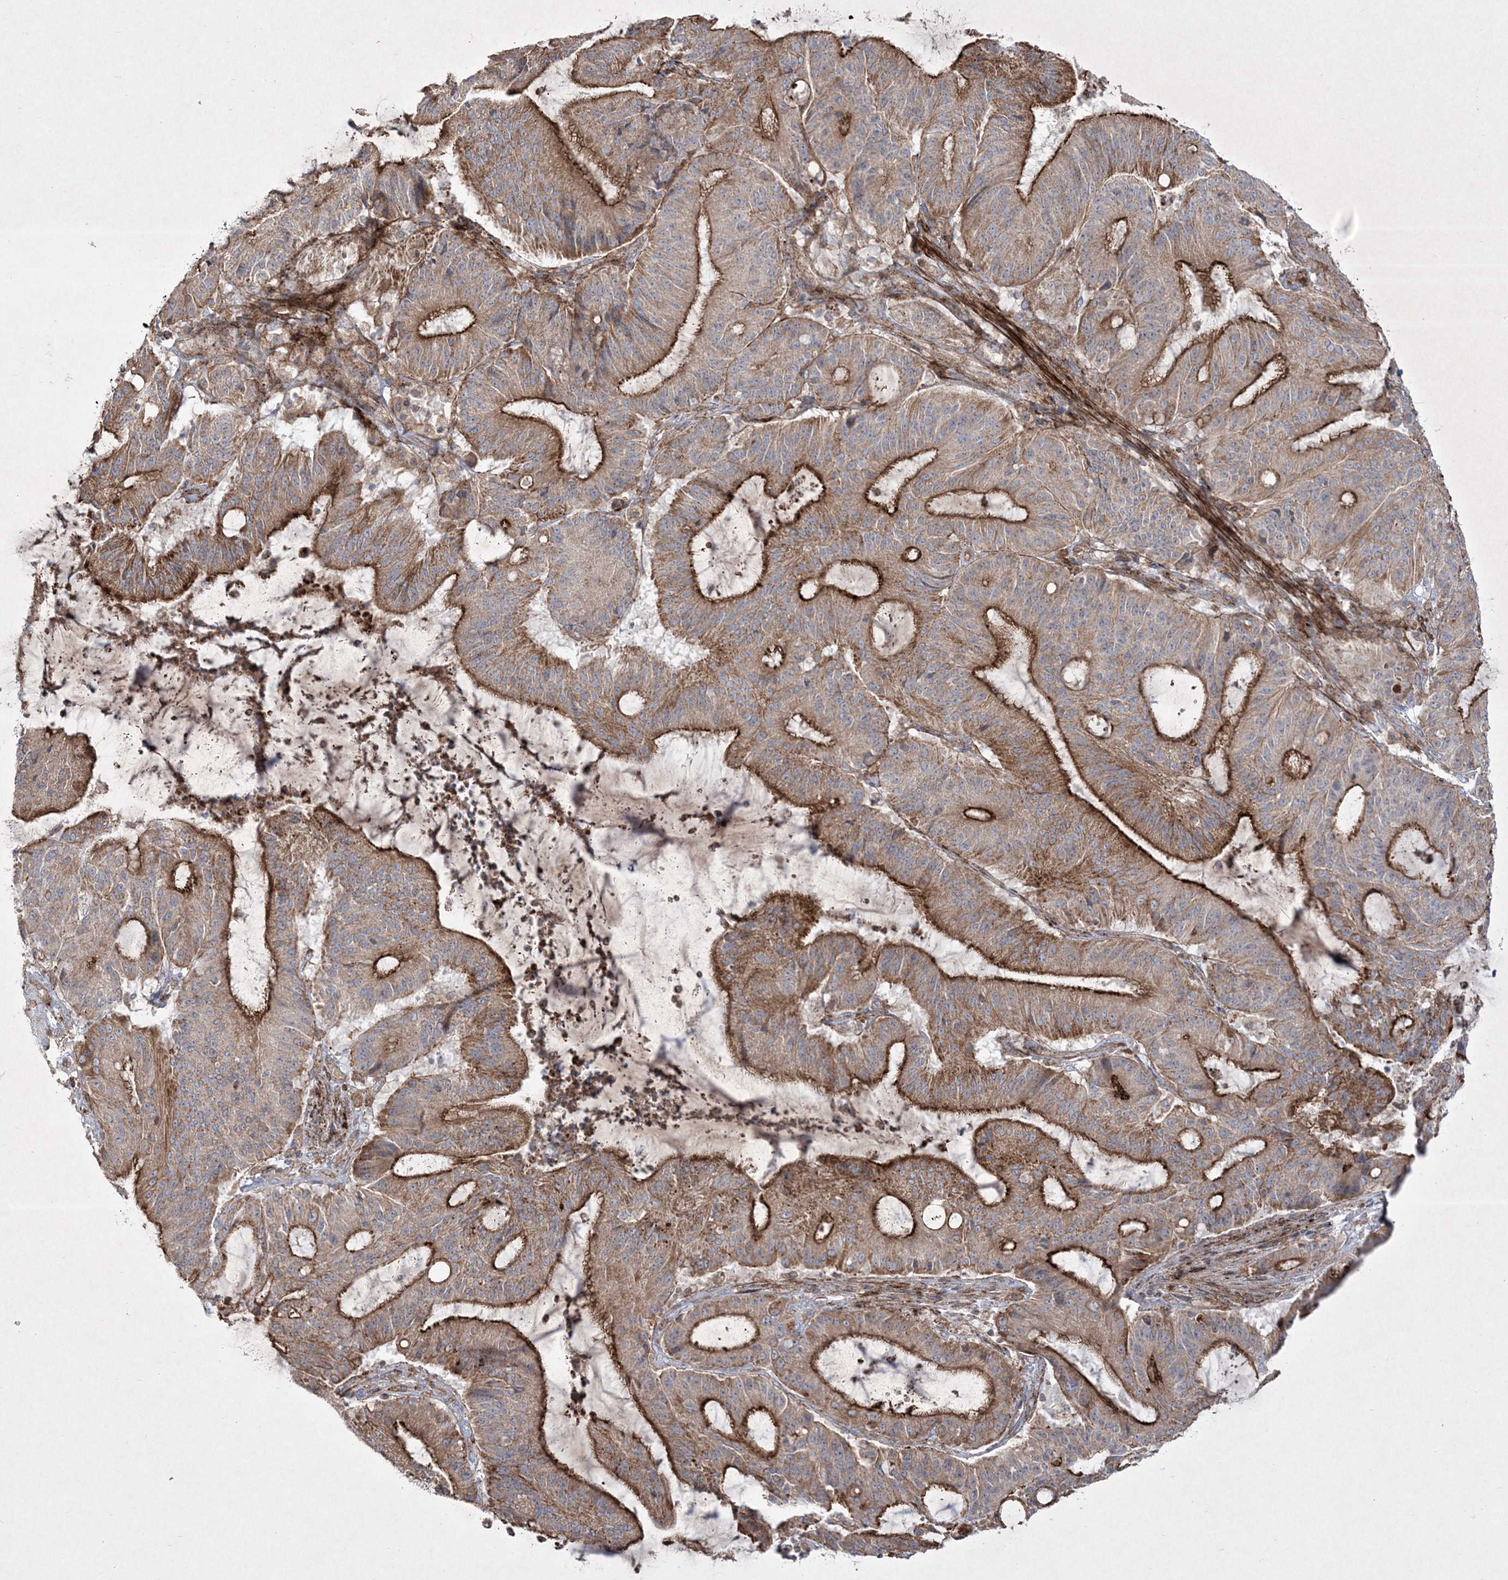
{"staining": {"intensity": "strong", "quantity": "25%-75%", "location": "cytoplasmic/membranous"}, "tissue": "liver cancer", "cell_type": "Tumor cells", "image_type": "cancer", "snomed": [{"axis": "morphology", "description": "Normal tissue, NOS"}, {"axis": "morphology", "description": "Cholangiocarcinoma"}, {"axis": "topography", "description": "Liver"}, {"axis": "topography", "description": "Peripheral nerve tissue"}], "caption": "DAB (3,3'-diaminobenzidine) immunohistochemical staining of human liver cancer displays strong cytoplasmic/membranous protein expression in approximately 25%-75% of tumor cells. The staining was performed using DAB, with brown indicating positive protein expression. Nuclei are stained blue with hematoxylin.", "gene": "RICTOR", "patient": {"sex": "female", "age": 73}}